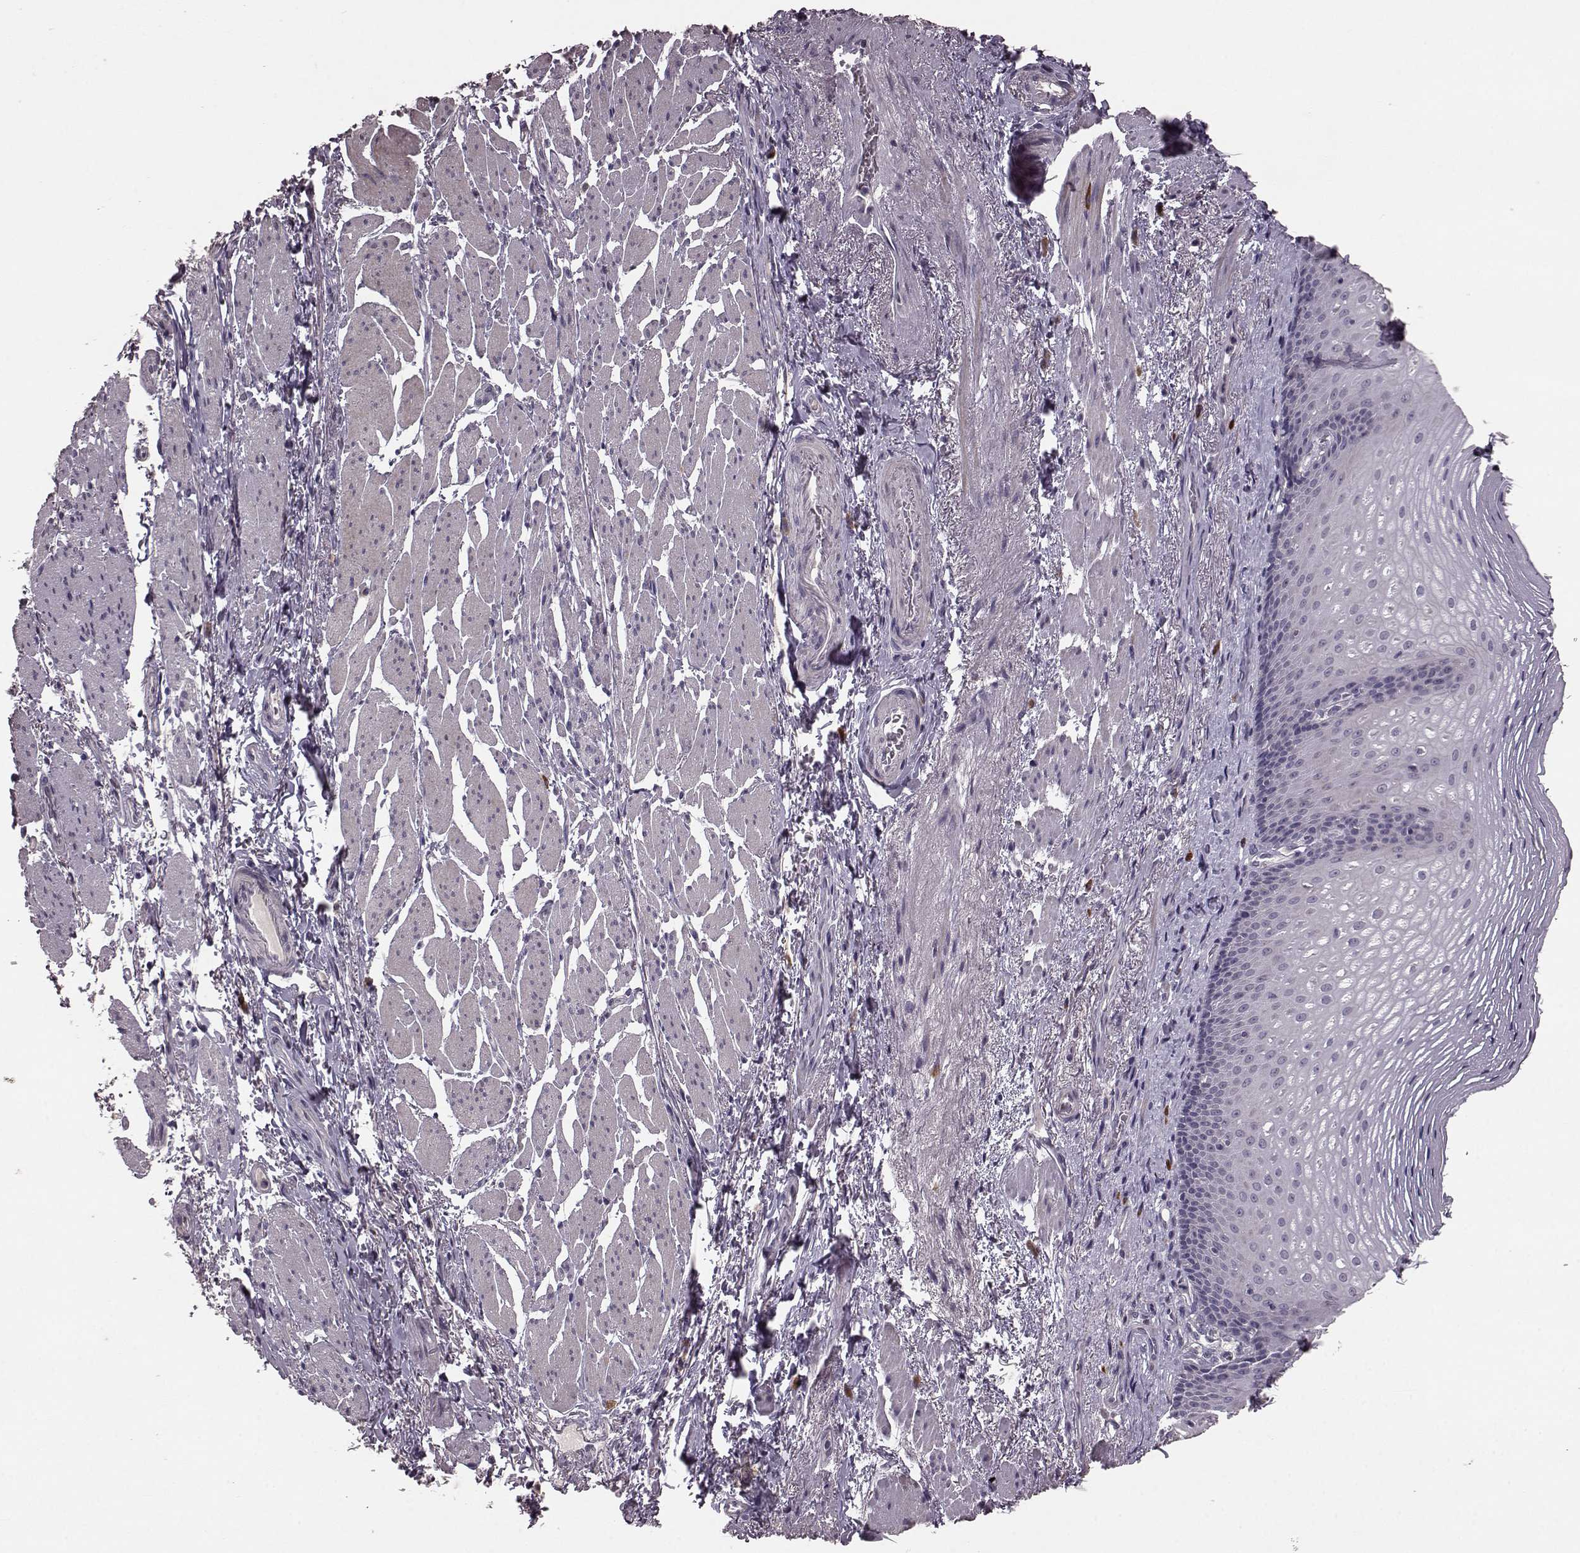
{"staining": {"intensity": "negative", "quantity": "none", "location": "none"}, "tissue": "esophagus", "cell_type": "Squamous epithelial cells", "image_type": "normal", "snomed": [{"axis": "morphology", "description": "Normal tissue, NOS"}, {"axis": "topography", "description": "Esophagus"}], "caption": "Immunohistochemistry (IHC) image of normal esophagus stained for a protein (brown), which displays no expression in squamous epithelial cells.", "gene": "SLC52A3", "patient": {"sex": "male", "age": 76}}